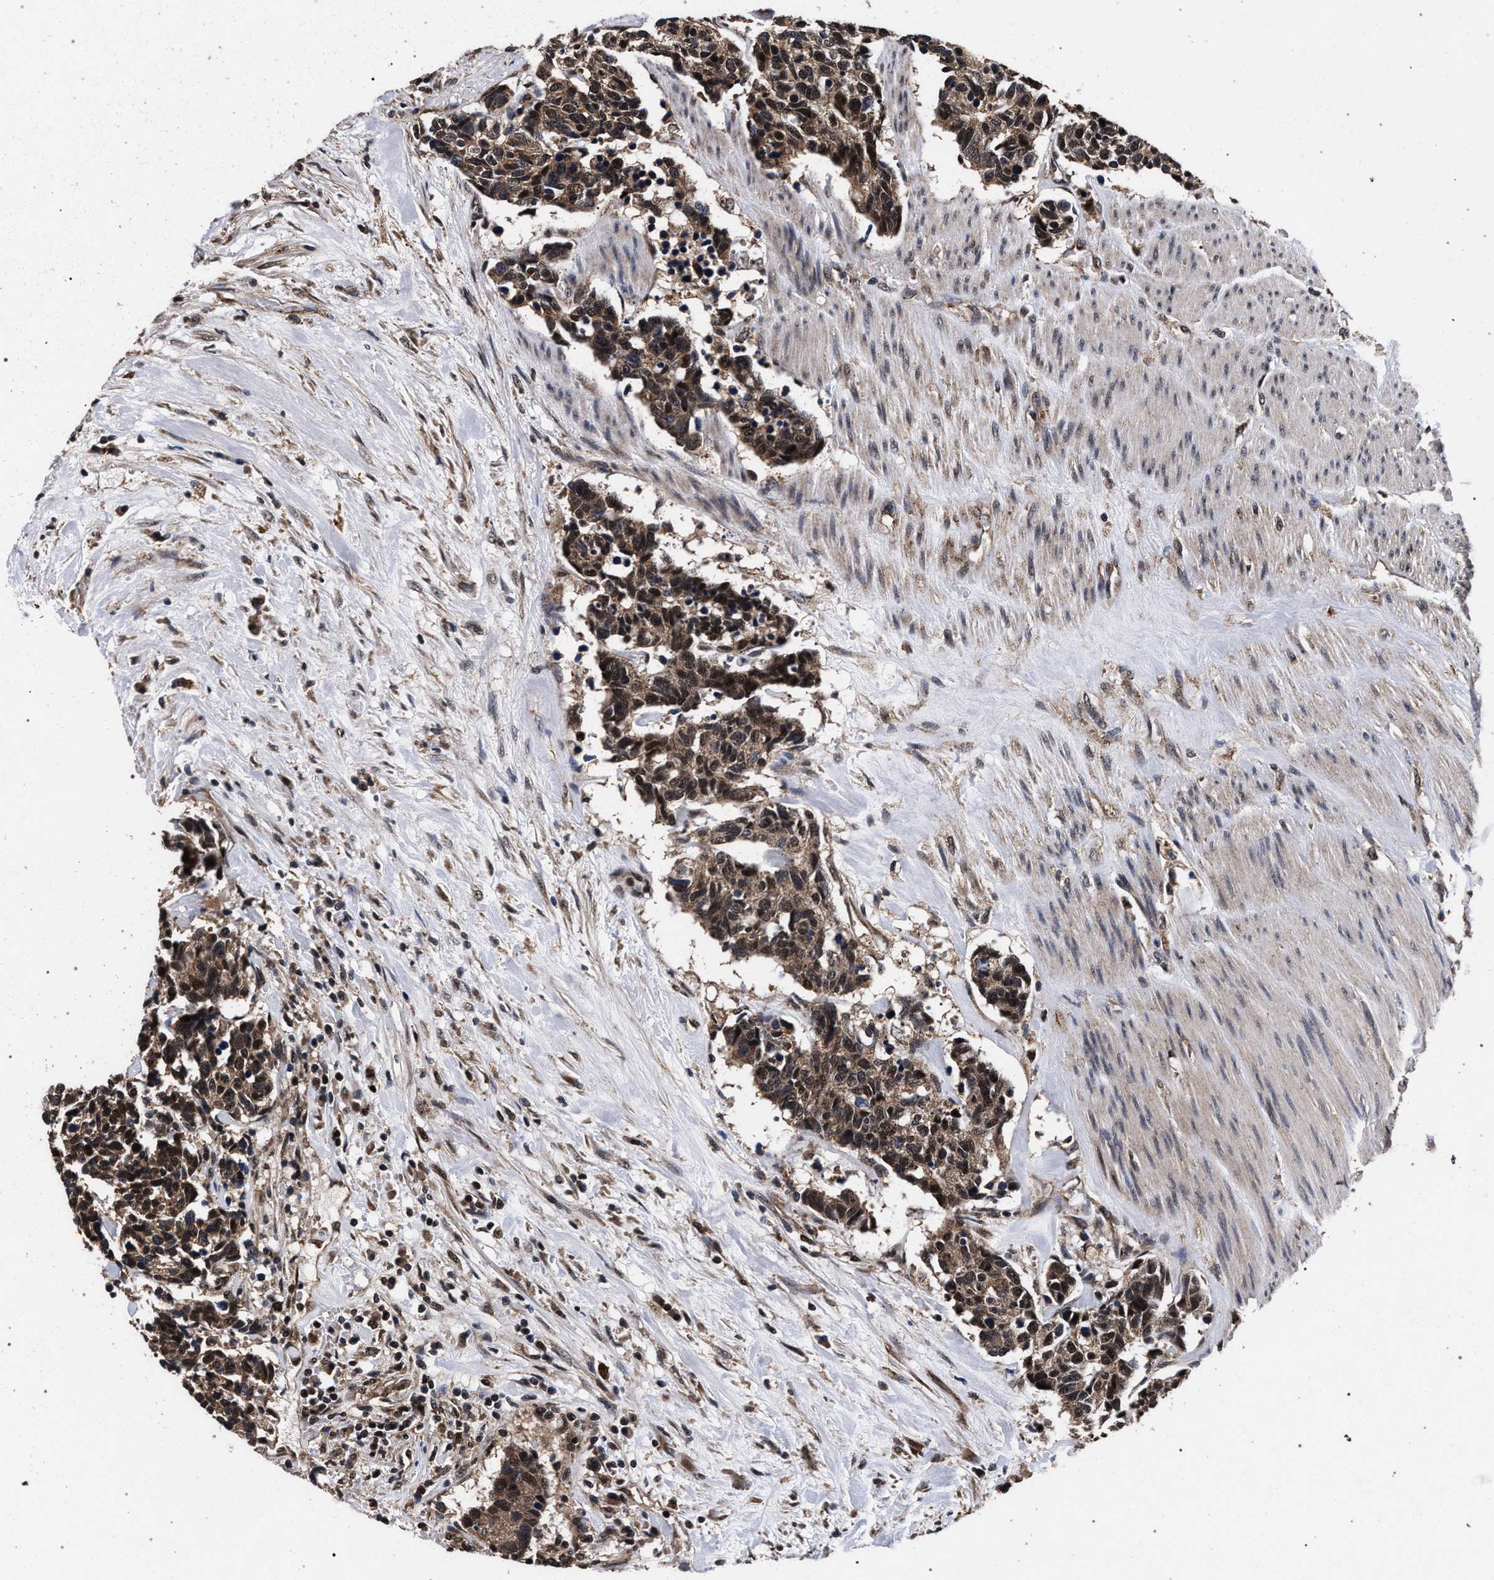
{"staining": {"intensity": "strong", "quantity": ">75%", "location": "cytoplasmic/membranous,nuclear"}, "tissue": "carcinoid", "cell_type": "Tumor cells", "image_type": "cancer", "snomed": [{"axis": "morphology", "description": "Carcinoma, NOS"}, {"axis": "morphology", "description": "Carcinoid, malignant, NOS"}, {"axis": "topography", "description": "Urinary bladder"}], "caption": "IHC image of neoplastic tissue: human carcinoid stained using IHC shows high levels of strong protein expression localized specifically in the cytoplasmic/membranous and nuclear of tumor cells, appearing as a cytoplasmic/membranous and nuclear brown color.", "gene": "ACOX1", "patient": {"sex": "male", "age": 57}}